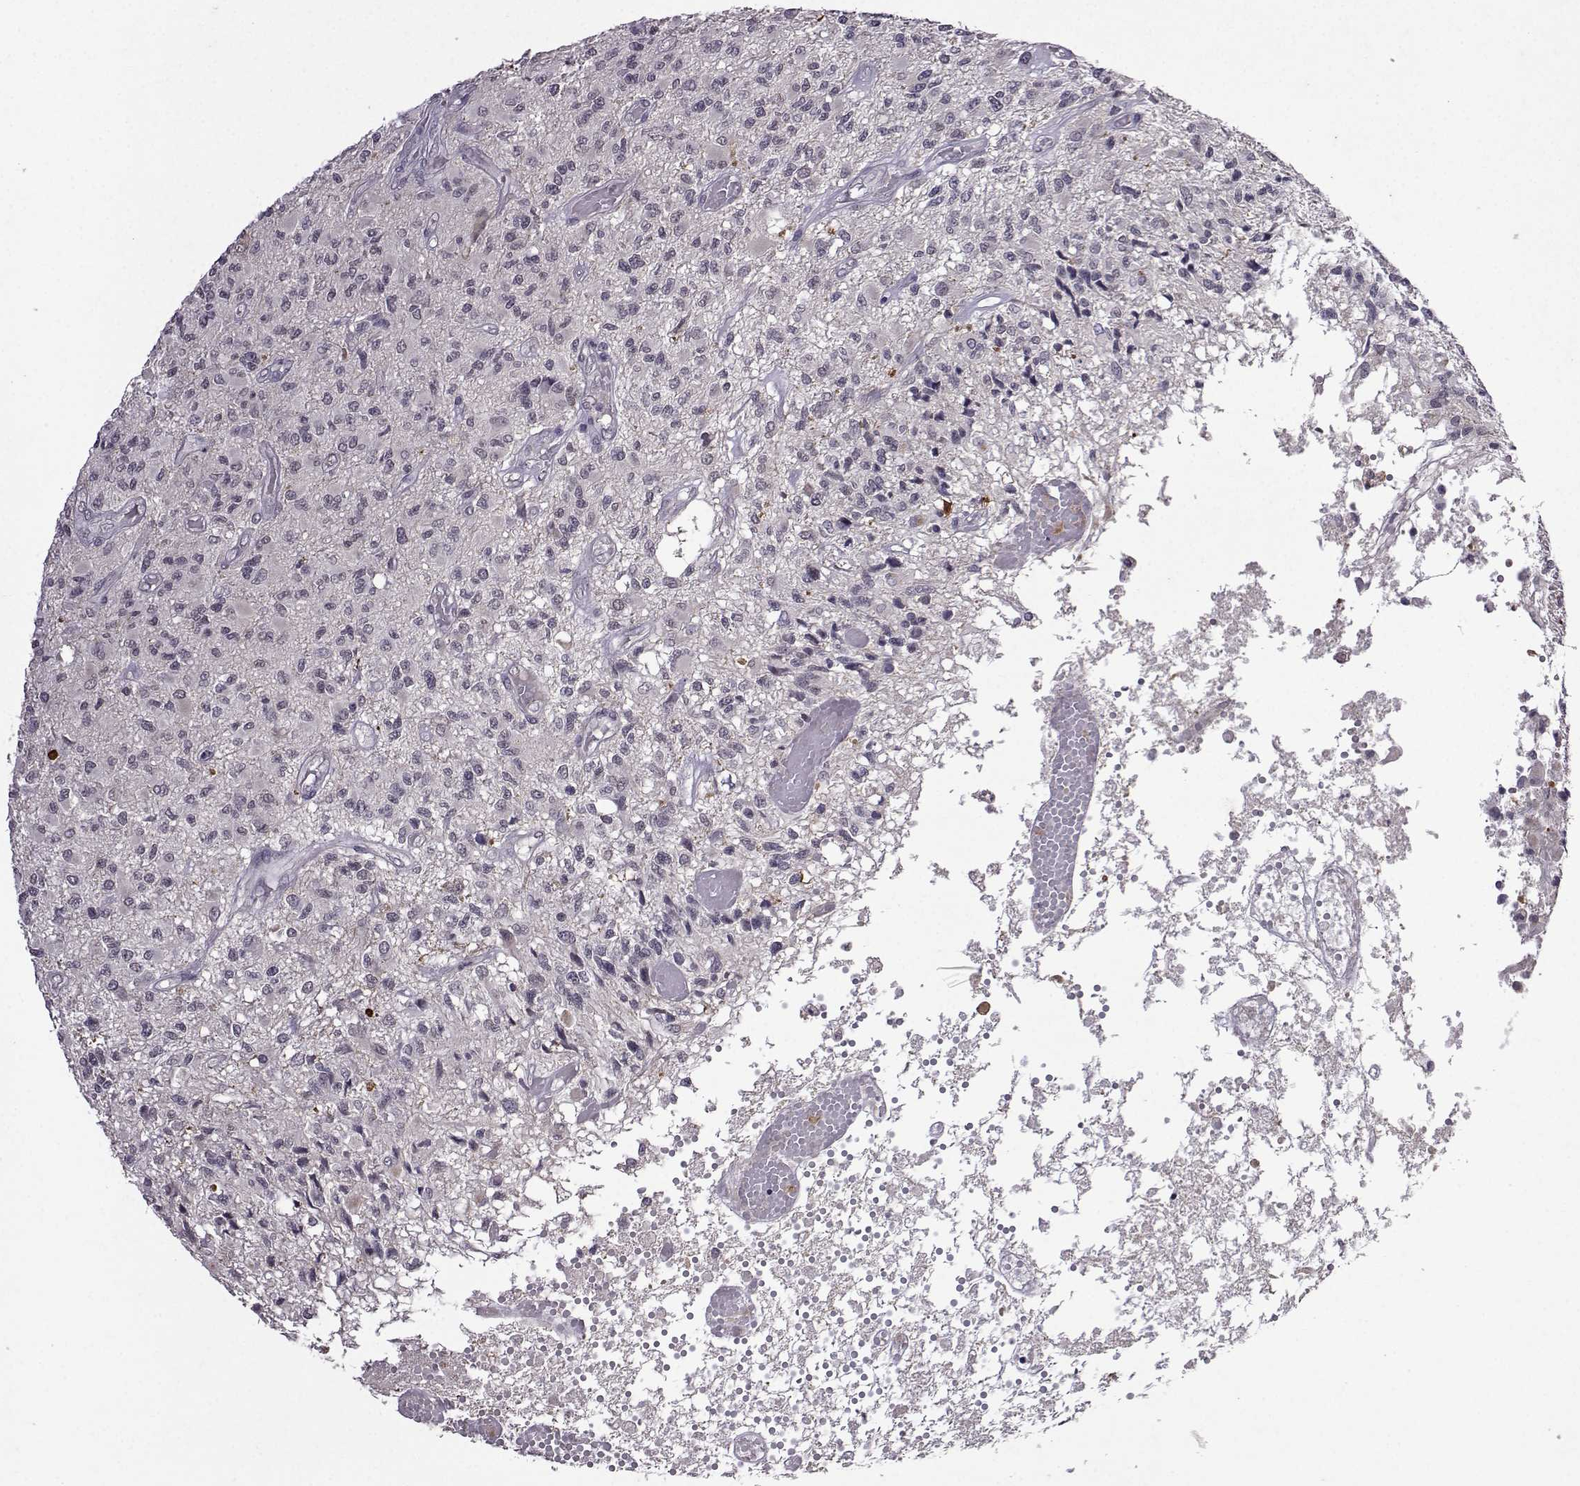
{"staining": {"intensity": "negative", "quantity": "none", "location": "none"}, "tissue": "glioma", "cell_type": "Tumor cells", "image_type": "cancer", "snomed": [{"axis": "morphology", "description": "Glioma, malignant, High grade"}, {"axis": "topography", "description": "Brain"}], "caption": "An IHC micrograph of malignant high-grade glioma is shown. There is no staining in tumor cells of malignant high-grade glioma.", "gene": "CCL28", "patient": {"sex": "female", "age": 63}}